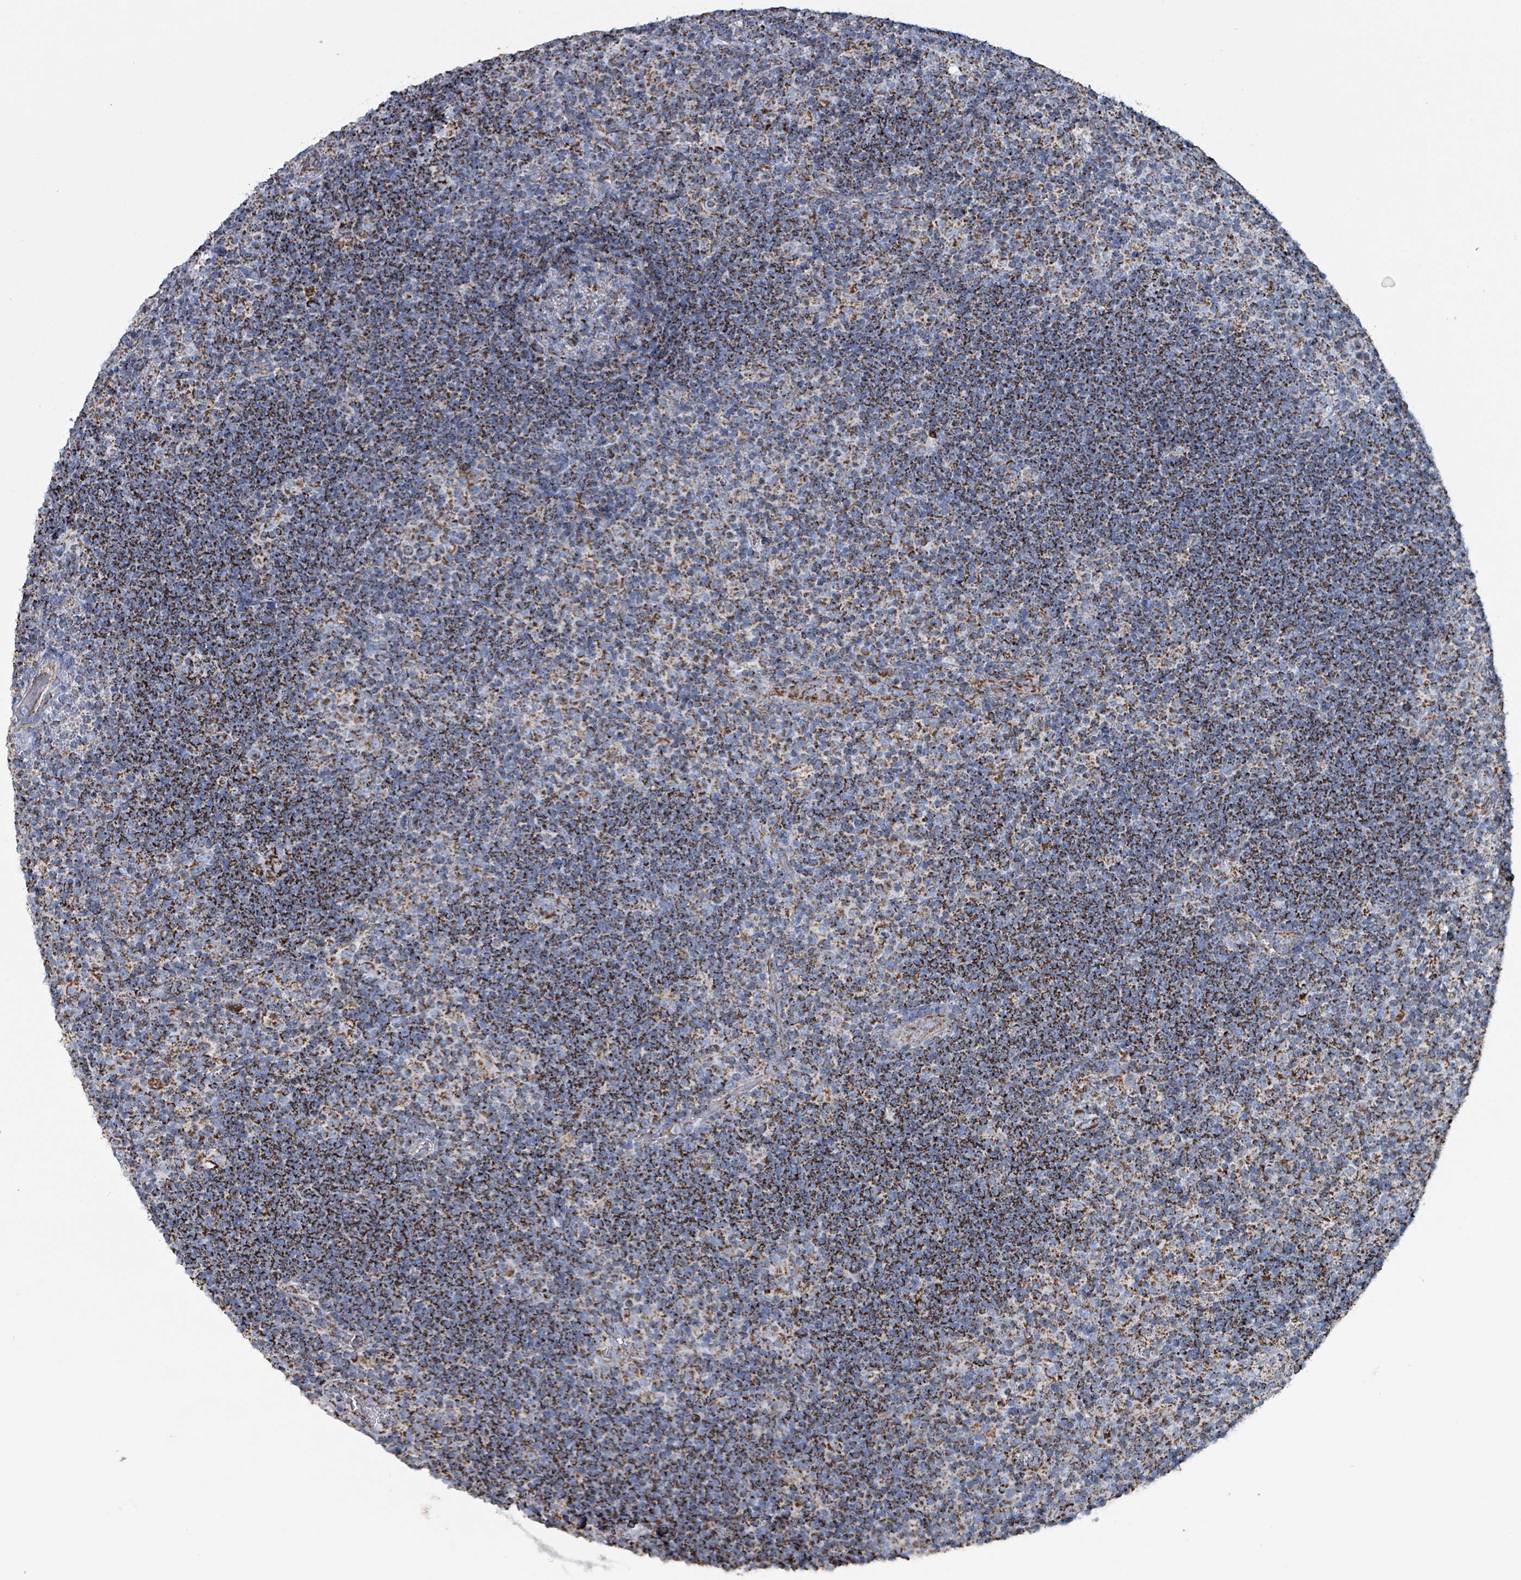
{"staining": {"intensity": "moderate", "quantity": "<25%", "location": "cytoplasmic/membranous"}, "tissue": "lymphoma", "cell_type": "Tumor cells", "image_type": "cancer", "snomed": [{"axis": "morphology", "description": "Hodgkin's disease, NOS"}, {"axis": "topography", "description": "Lymph node"}], "caption": "Immunohistochemical staining of human lymphoma reveals low levels of moderate cytoplasmic/membranous positivity in about <25% of tumor cells. (DAB = brown stain, brightfield microscopy at high magnification).", "gene": "IDH3B", "patient": {"sex": "female", "age": 57}}